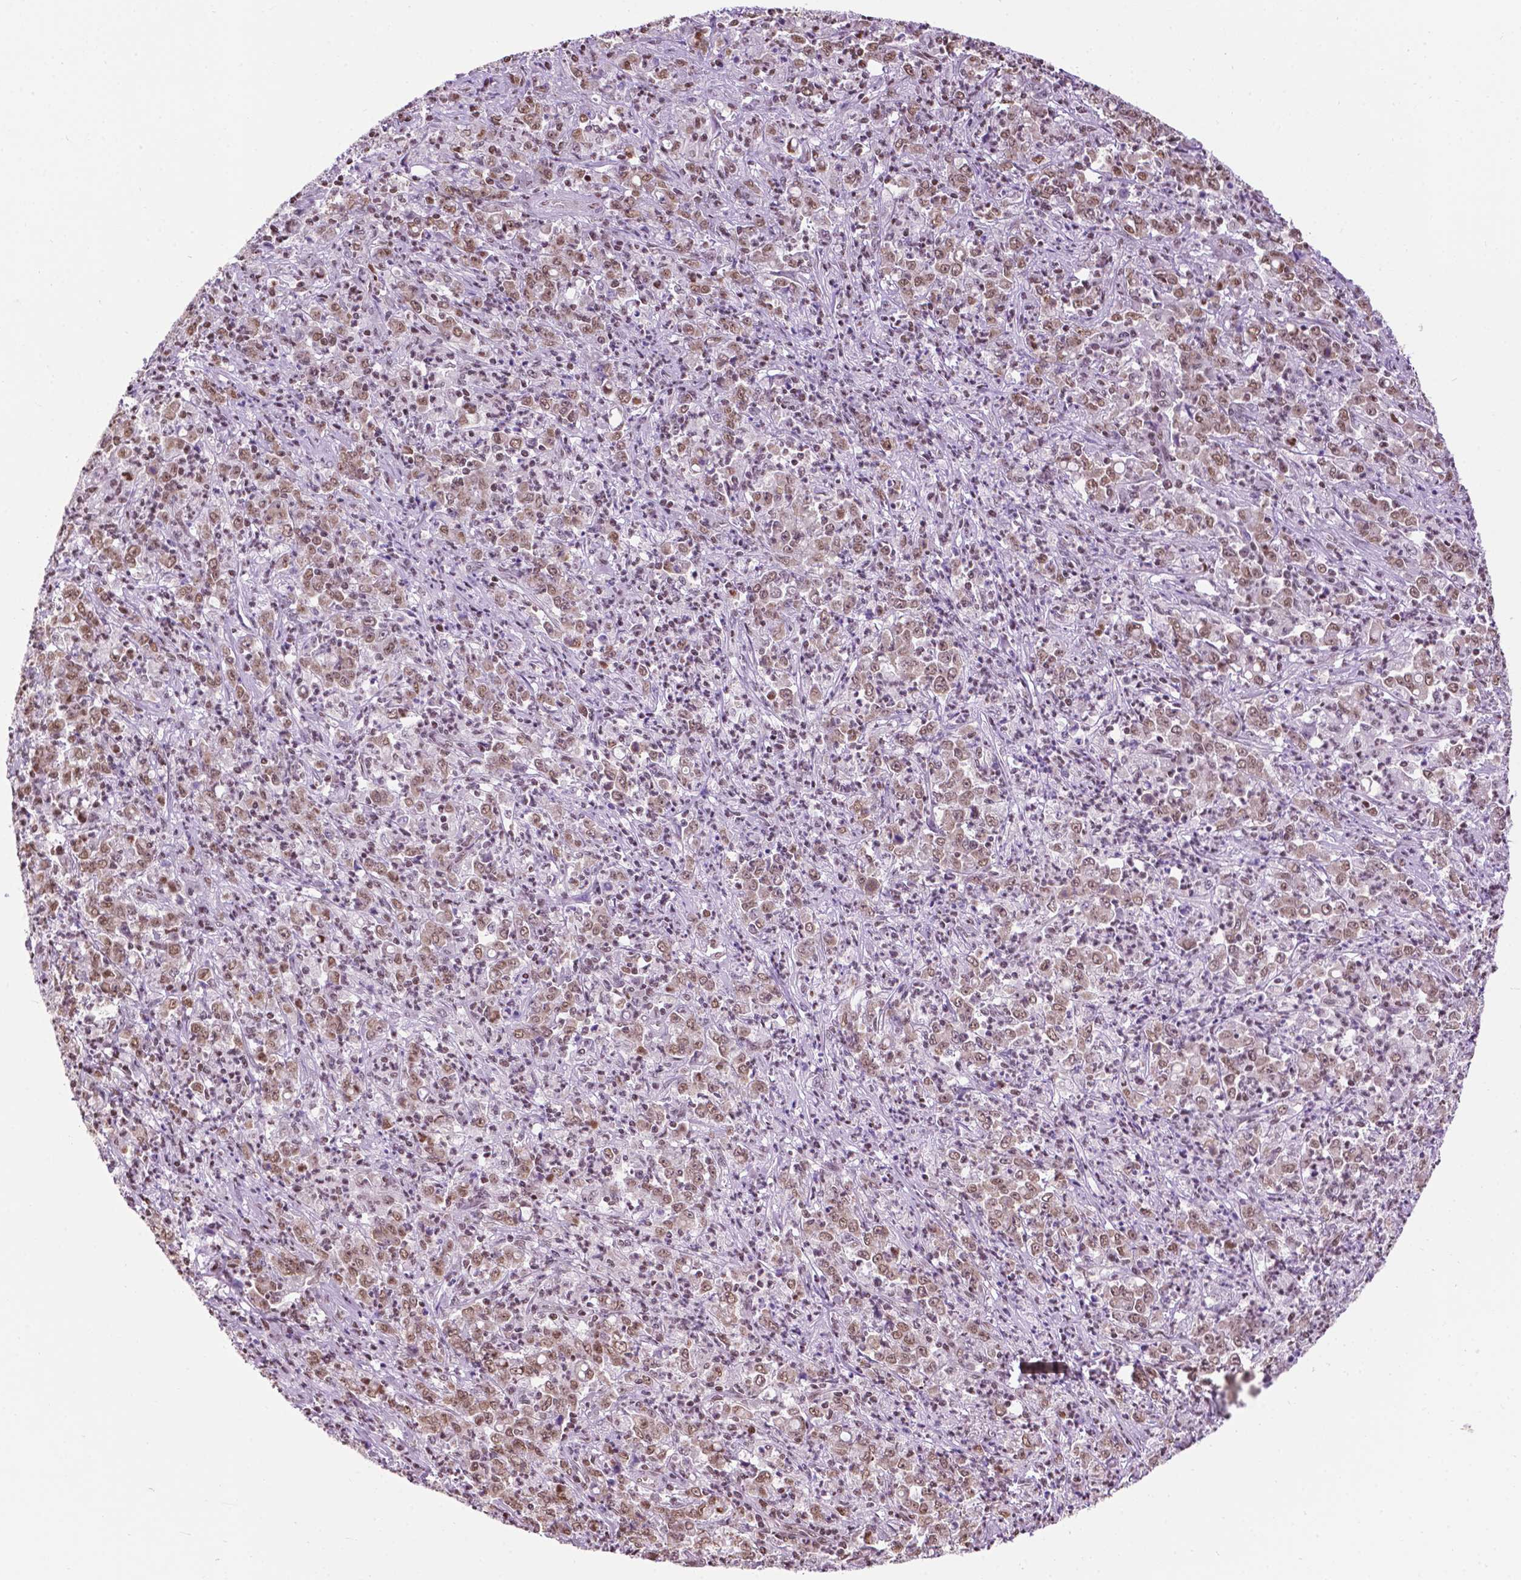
{"staining": {"intensity": "moderate", "quantity": ">75%", "location": "nuclear"}, "tissue": "stomach cancer", "cell_type": "Tumor cells", "image_type": "cancer", "snomed": [{"axis": "morphology", "description": "Adenocarcinoma, NOS"}, {"axis": "topography", "description": "Stomach, lower"}], "caption": "An image of human adenocarcinoma (stomach) stained for a protein shows moderate nuclear brown staining in tumor cells.", "gene": "COL23A1", "patient": {"sex": "female", "age": 71}}